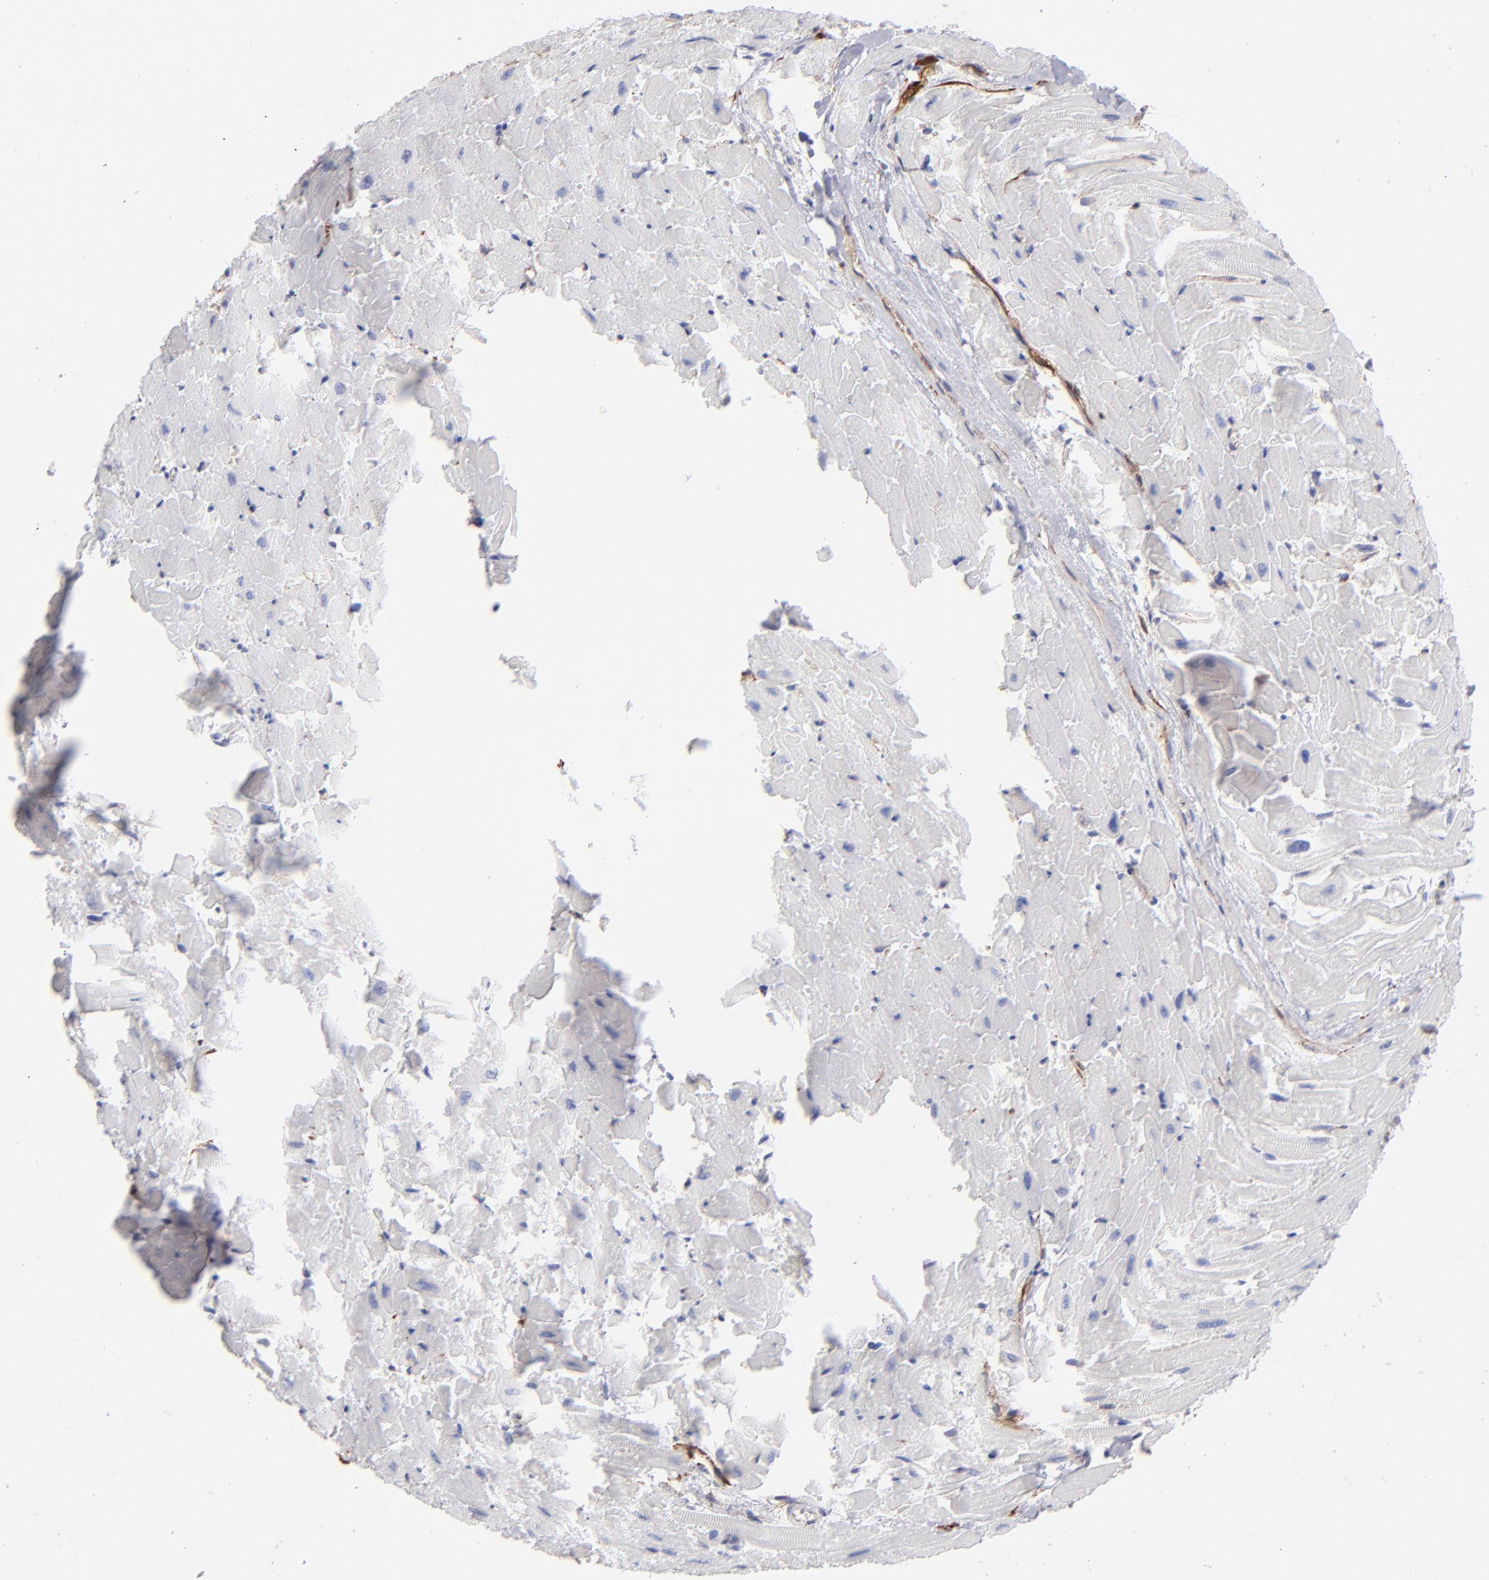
{"staining": {"intensity": "negative", "quantity": "none", "location": "none"}, "tissue": "heart muscle", "cell_type": "Cardiomyocytes", "image_type": "normal", "snomed": [{"axis": "morphology", "description": "Normal tissue, NOS"}, {"axis": "topography", "description": "Heart"}], "caption": "Human heart muscle stained for a protein using immunohistochemistry (IHC) displays no positivity in cardiomyocytes.", "gene": "AHNAK2", "patient": {"sex": "female", "age": 19}}